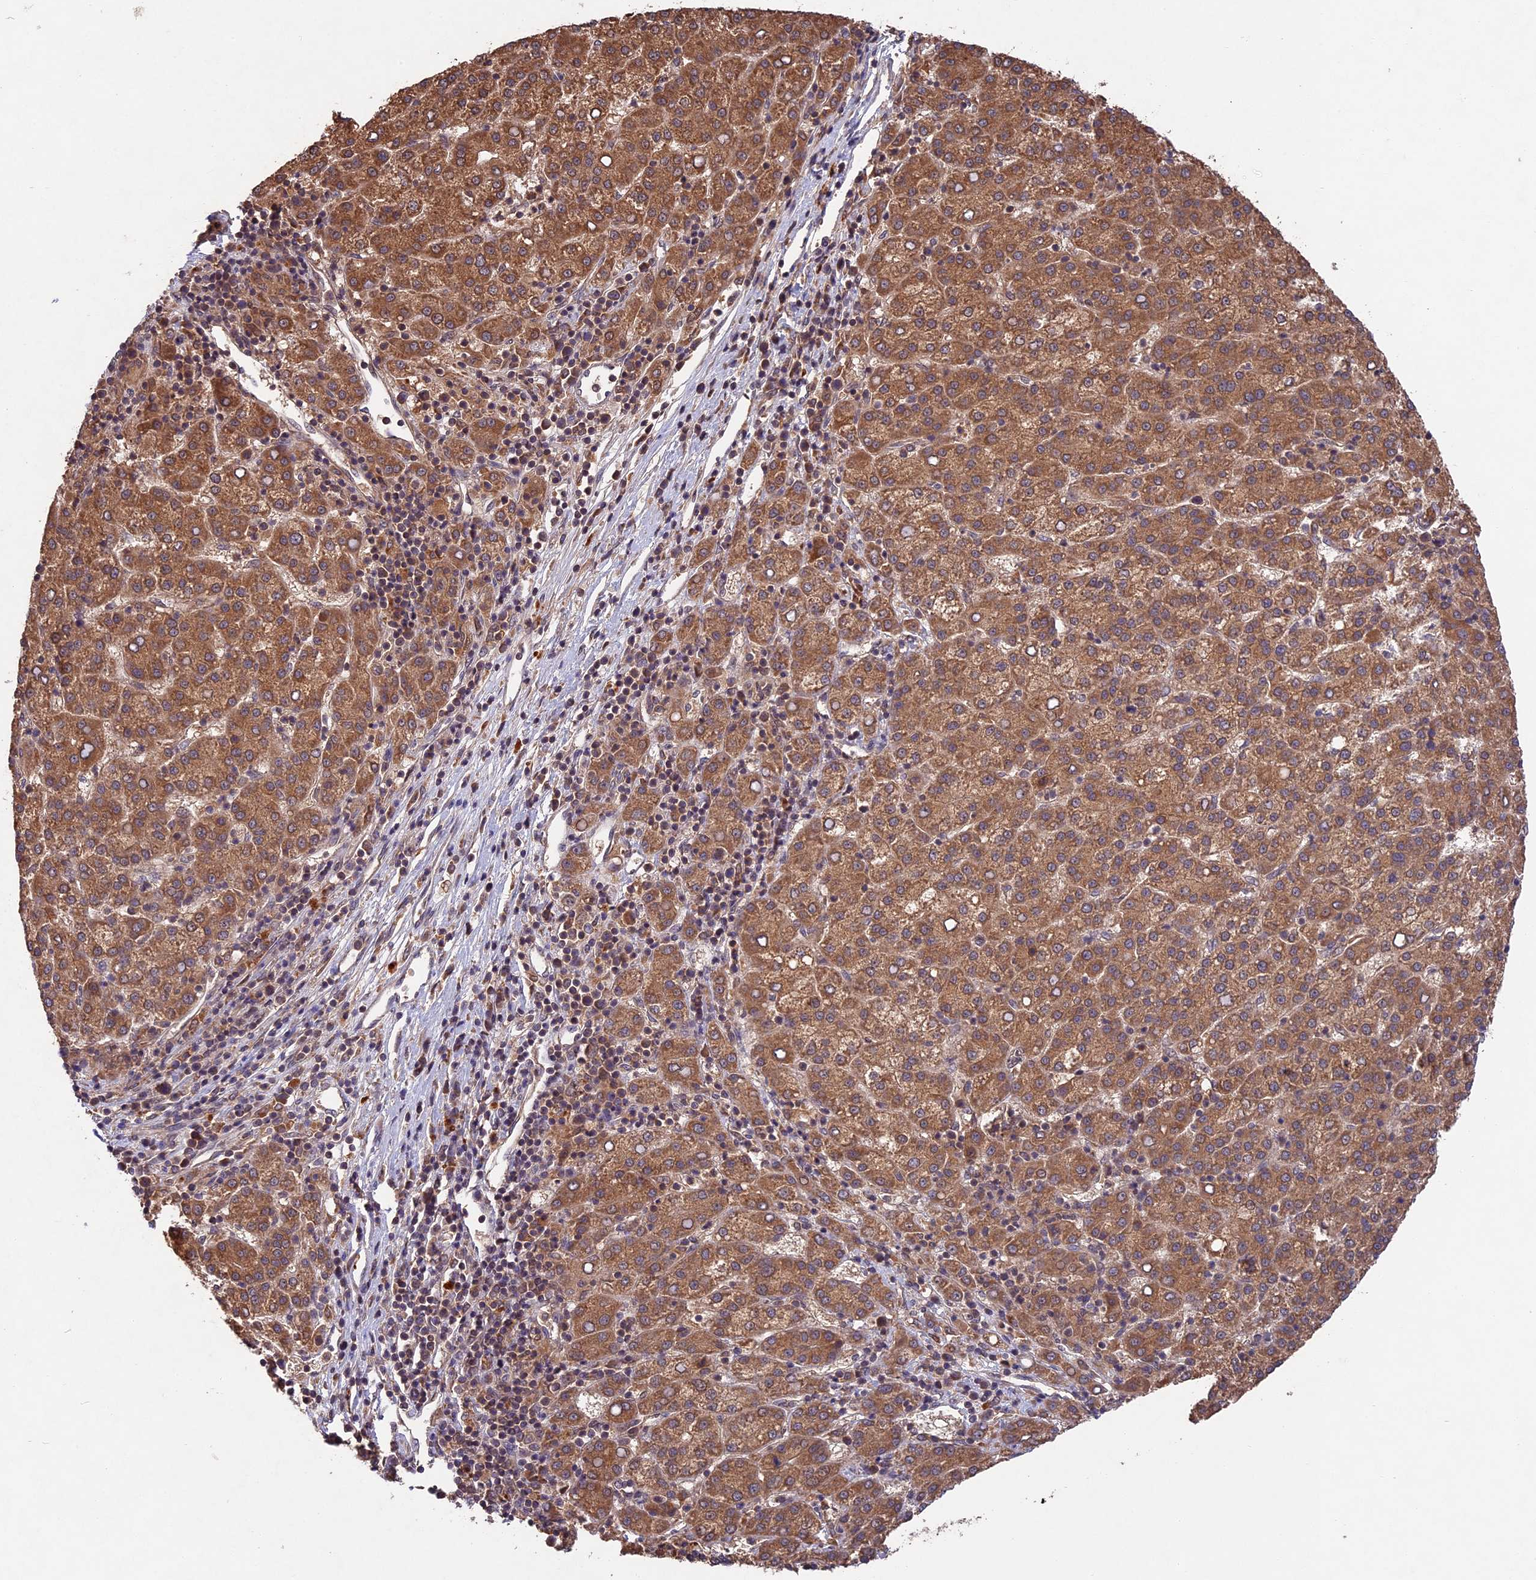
{"staining": {"intensity": "moderate", "quantity": ">75%", "location": "cytoplasmic/membranous"}, "tissue": "liver cancer", "cell_type": "Tumor cells", "image_type": "cancer", "snomed": [{"axis": "morphology", "description": "Carcinoma, Hepatocellular, NOS"}, {"axis": "topography", "description": "Liver"}], "caption": "Moderate cytoplasmic/membranous staining for a protein is identified in approximately >75% of tumor cells of liver hepatocellular carcinoma using IHC.", "gene": "CHAC1", "patient": {"sex": "female", "age": 58}}